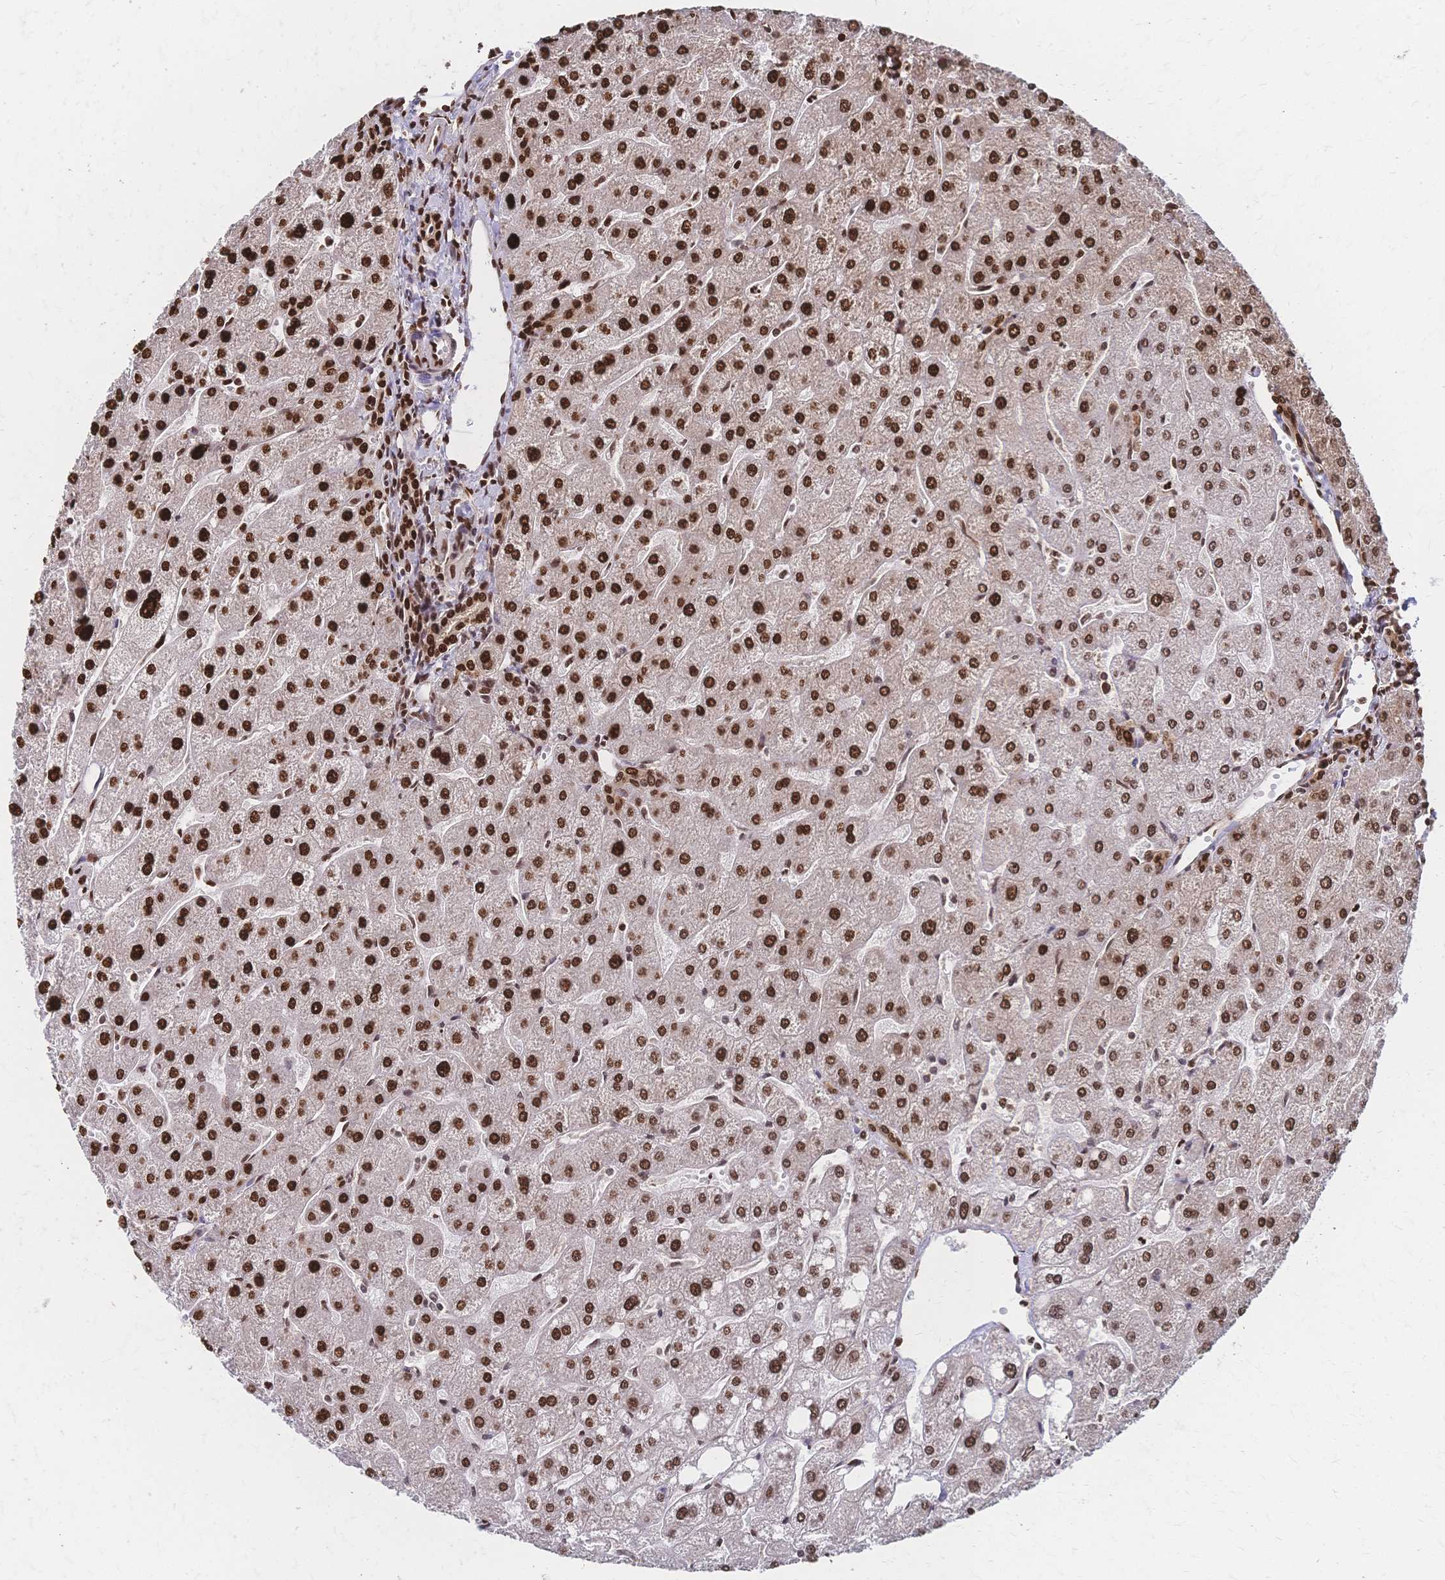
{"staining": {"intensity": "moderate", "quantity": ">75%", "location": "nuclear"}, "tissue": "liver", "cell_type": "Cholangiocytes", "image_type": "normal", "snomed": [{"axis": "morphology", "description": "Normal tissue, NOS"}, {"axis": "topography", "description": "Liver"}], "caption": "High-magnification brightfield microscopy of benign liver stained with DAB (3,3'-diaminobenzidine) (brown) and counterstained with hematoxylin (blue). cholangiocytes exhibit moderate nuclear positivity is present in about>75% of cells. (DAB IHC, brown staining for protein, blue staining for nuclei).", "gene": "HDGF", "patient": {"sex": "male", "age": 67}}